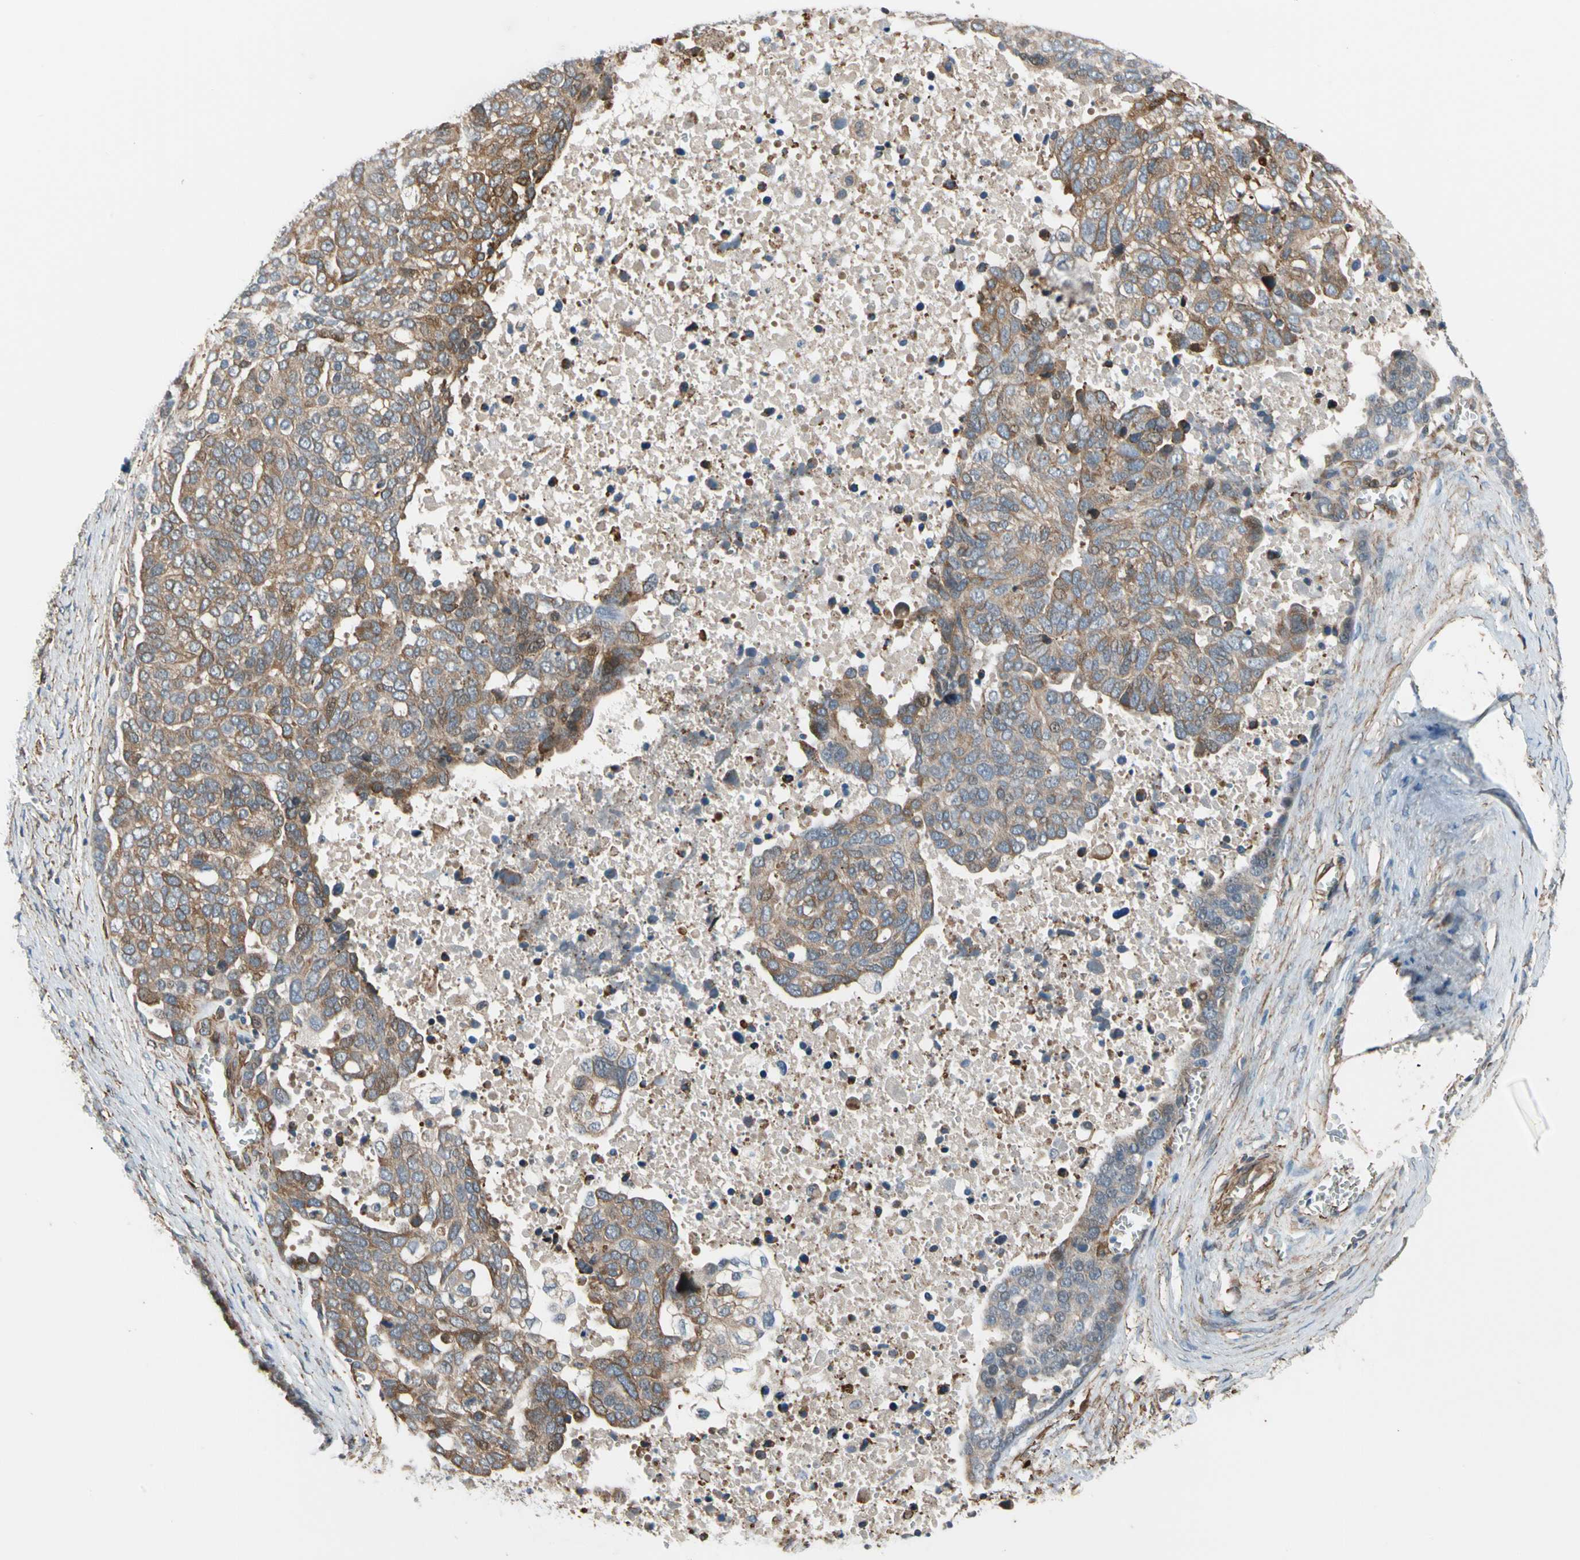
{"staining": {"intensity": "moderate", "quantity": ">75%", "location": "cytoplasmic/membranous"}, "tissue": "ovarian cancer", "cell_type": "Tumor cells", "image_type": "cancer", "snomed": [{"axis": "morphology", "description": "Cystadenocarcinoma, serous, NOS"}, {"axis": "topography", "description": "Ovary"}], "caption": "Immunohistochemical staining of ovarian cancer (serous cystadenocarcinoma) shows moderate cytoplasmic/membranous protein positivity in about >75% of tumor cells.", "gene": "LIMK2", "patient": {"sex": "female", "age": 44}}